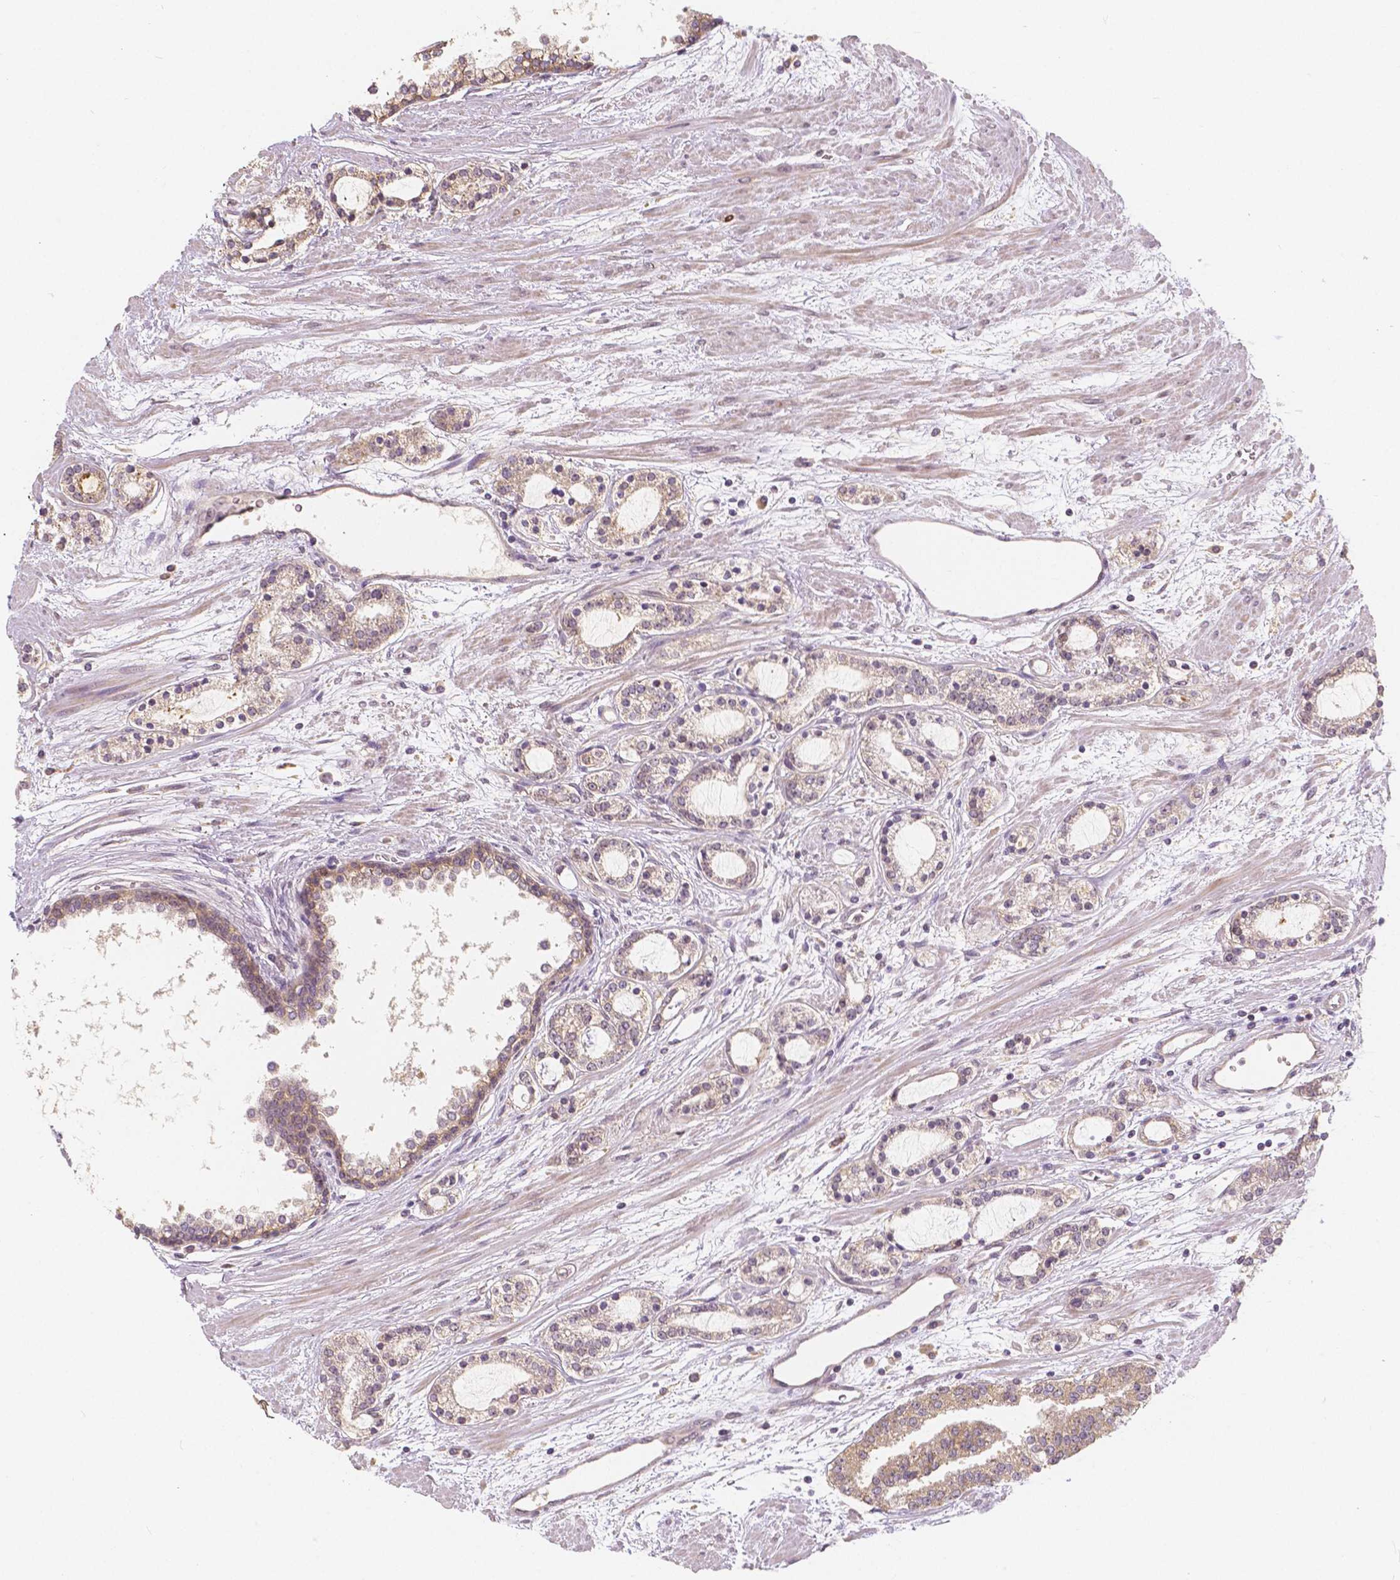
{"staining": {"intensity": "weak", "quantity": "<25%", "location": "cytoplasmic/membranous"}, "tissue": "prostate cancer", "cell_type": "Tumor cells", "image_type": "cancer", "snomed": [{"axis": "morphology", "description": "Adenocarcinoma, Medium grade"}, {"axis": "topography", "description": "Prostate"}], "caption": "Histopathology image shows no protein positivity in tumor cells of prostate medium-grade adenocarcinoma tissue.", "gene": "SNX12", "patient": {"sex": "male", "age": 57}}